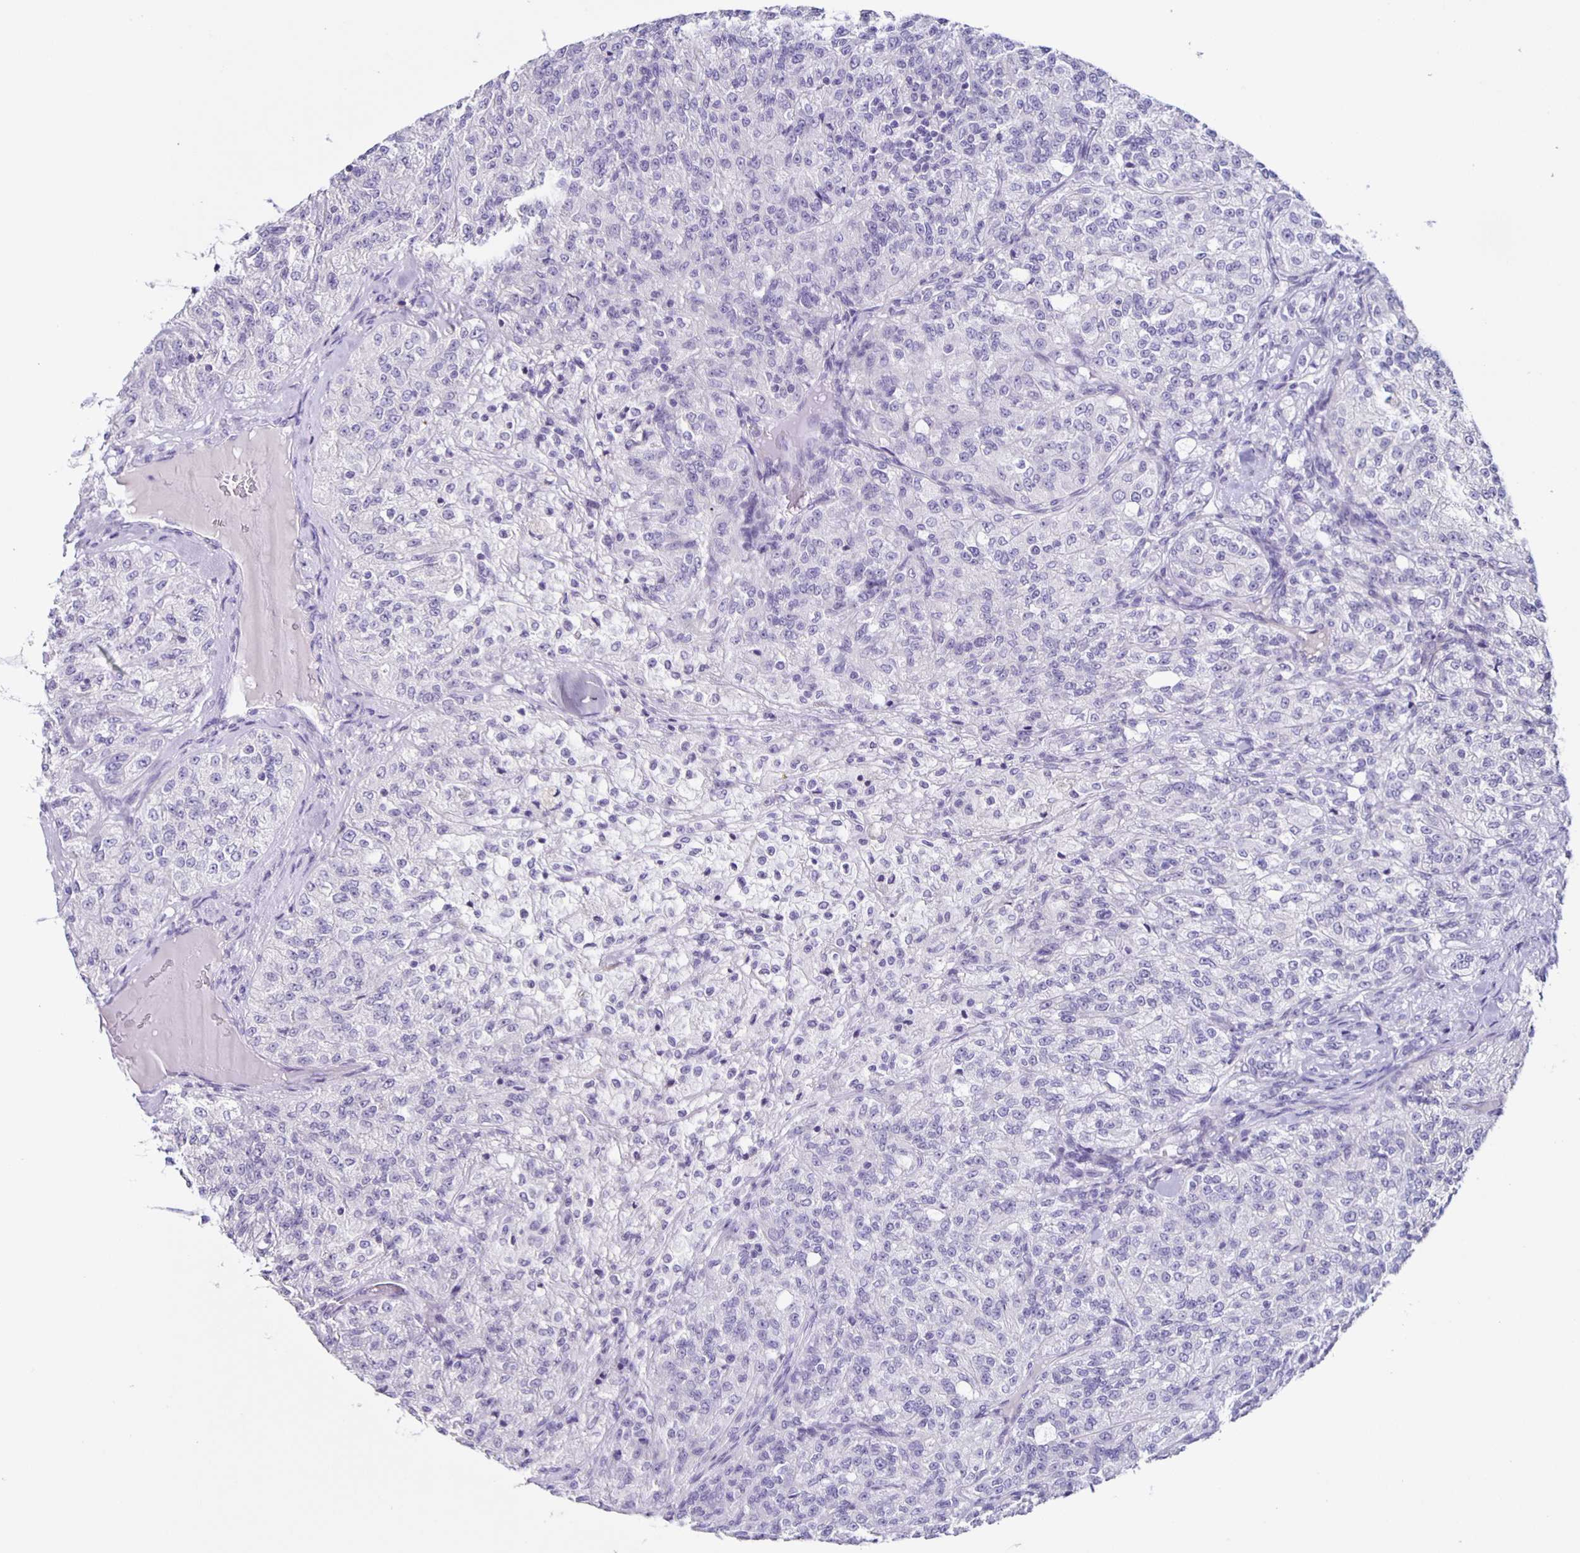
{"staining": {"intensity": "negative", "quantity": "none", "location": "none"}, "tissue": "renal cancer", "cell_type": "Tumor cells", "image_type": "cancer", "snomed": [{"axis": "morphology", "description": "Adenocarcinoma, NOS"}, {"axis": "topography", "description": "Kidney"}], "caption": "Immunohistochemical staining of human renal cancer (adenocarcinoma) shows no significant positivity in tumor cells.", "gene": "SLC12A3", "patient": {"sex": "female", "age": 63}}